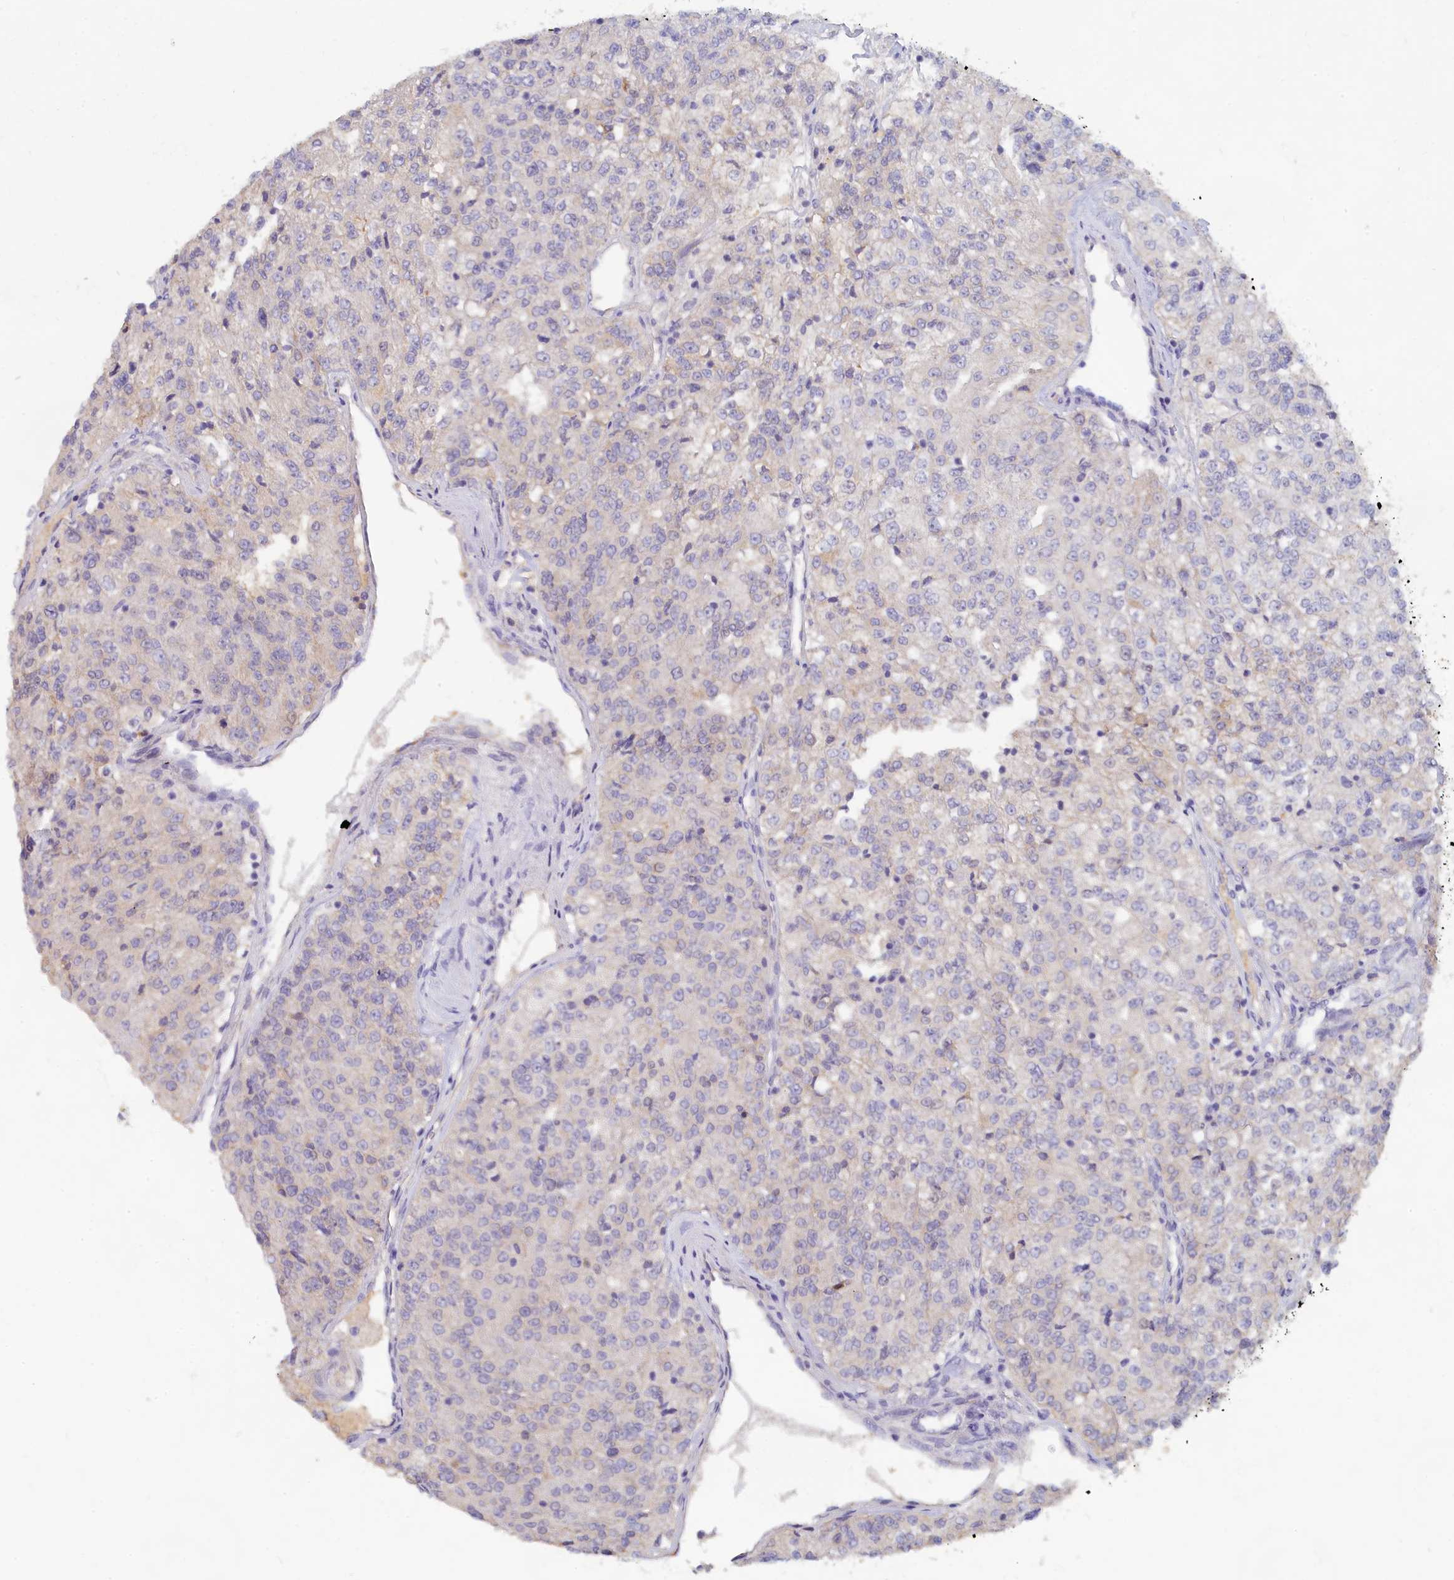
{"staining": {"intensity": "negative", "quantity": "none", "location": "none"}, "tissue": "renal cancer", "cell_type": "Tumor cells", "image_type": "cancer", "snomed": [{"axis": "morphology", "description": "Adenocarcinoma, NOS"}, {"axis": "topography", "description": "Kidney"}], "caption": "The photomicrograph reveals no staining of tumor cells in renal cancer. (Immunohistochemistry (ihc), brightfield microscopy, high magnification).", "gene": "LRIF1", "patient": {"sex": "female", "age": 63}}